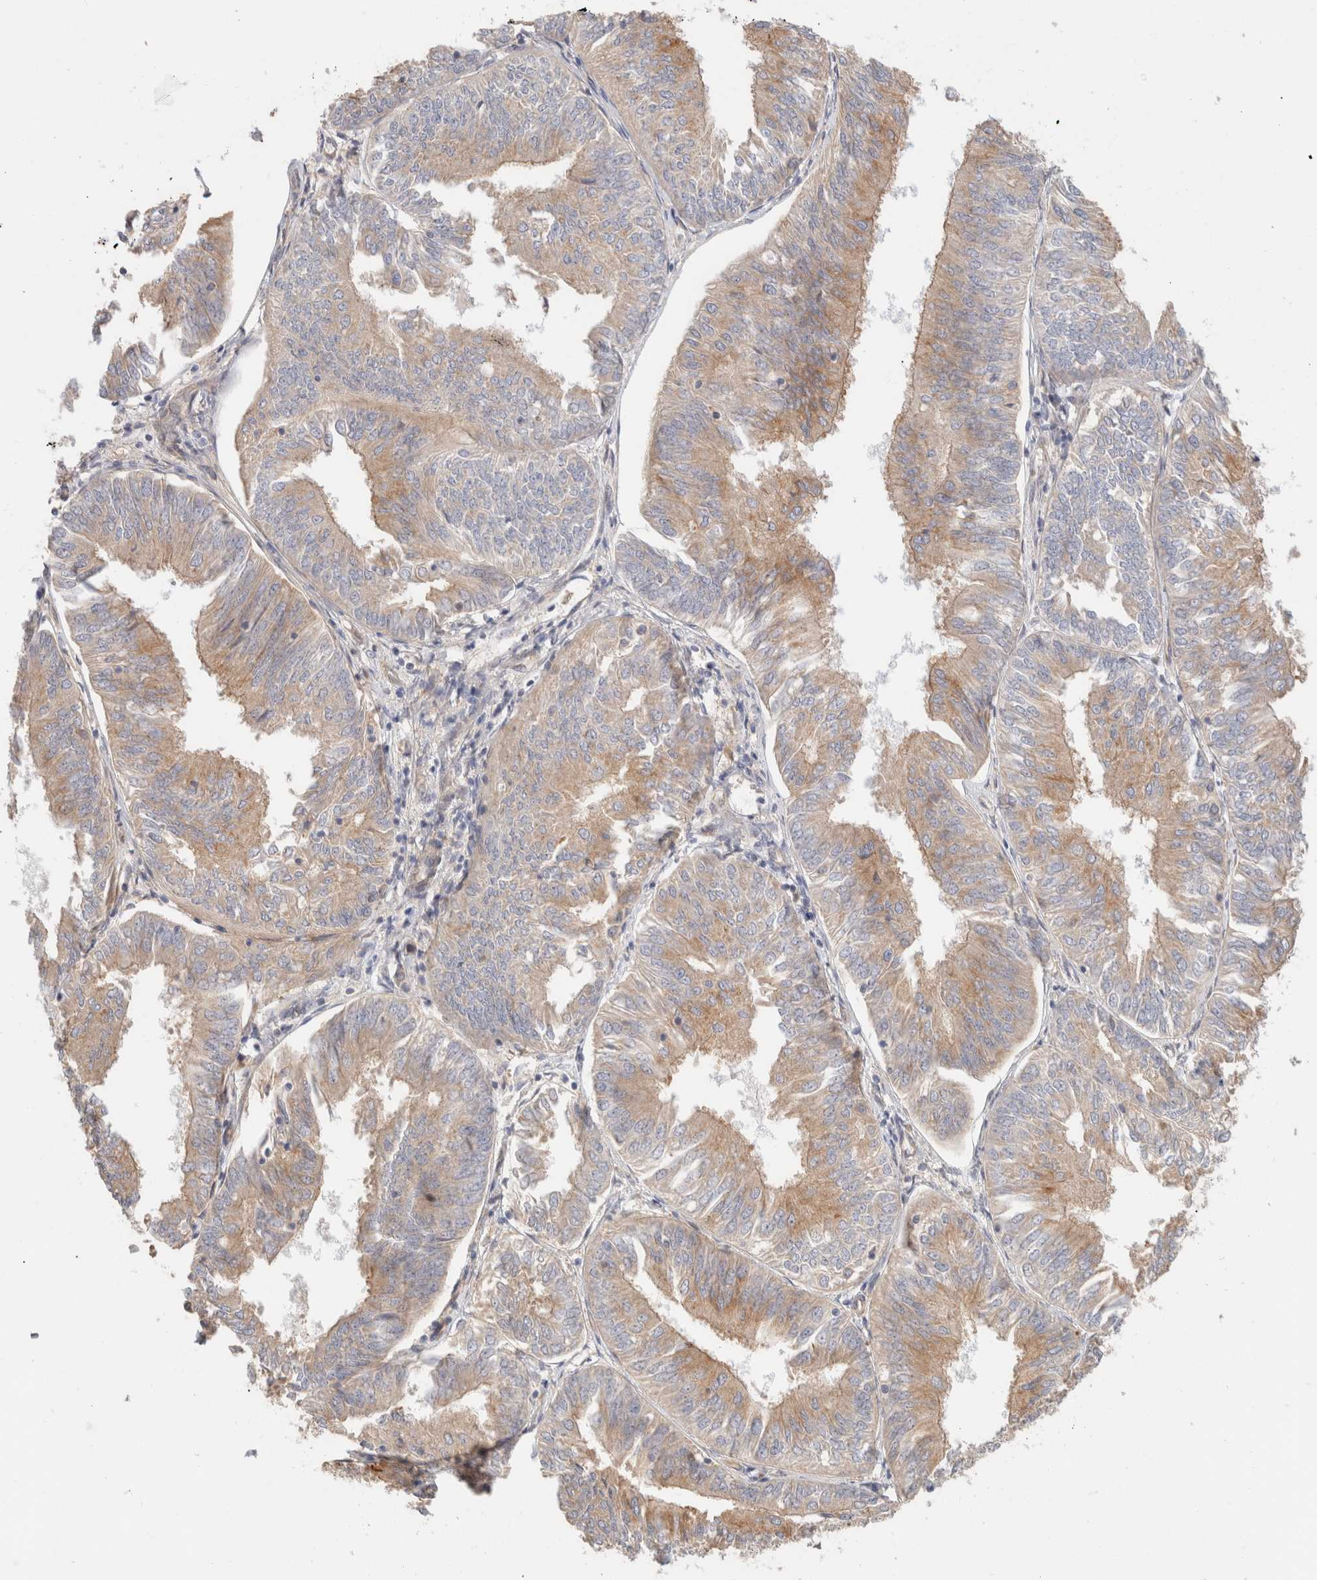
{"staining": {"intensity": "weak", "quantity": ">75%", "location": "cytoplasmic/membranous"}, "tissue": "endometrial cancer", "cell_type": "Tumor cells", "image_type": "cancer", "snomed": [{"axis": "morphology", "description": "Adenocarcinoma, NOS"}, {"axis": "topography", "description": "Endometrium"}], "caption": "Immunohistochemical staining of human adenocarcinoma (endometrial) demonstrates low levels of weak cytoplasmic/membranous protein staining in about >75% of tumor cells.", "gene": "ID3", "patient": {"sex": "female", "age": 58}}